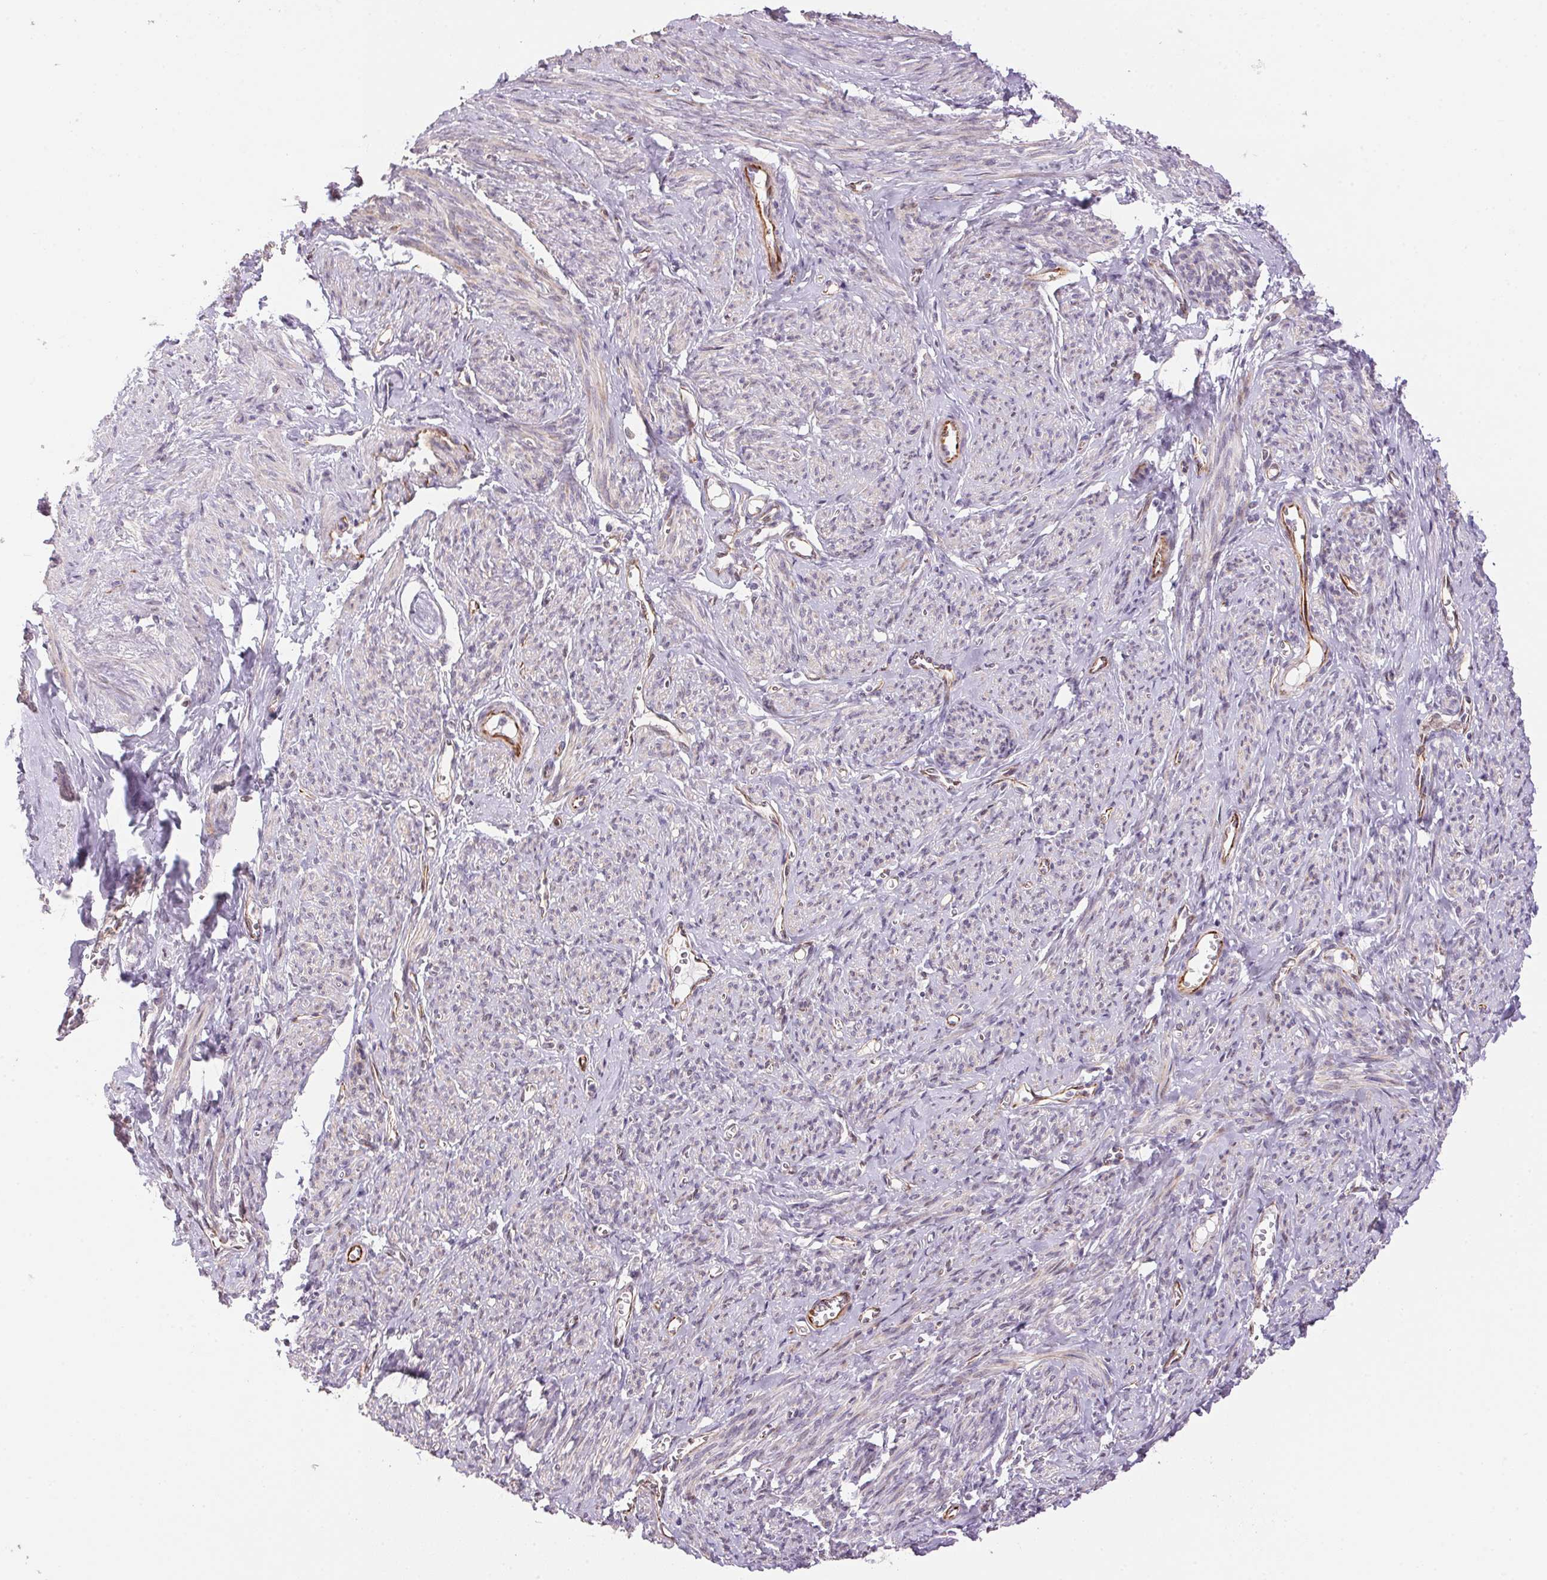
{"staining": {"intensity": "negative", "quantity": "none", "location": "none"}, "tissue": "smooth muscle", "cell_type": "Smooth muscle cells", "image_type": "normal", "snomed": [{"axis": "morphology", "description": "Normal tissue, NOS"}, {"axis": "topography", "description": "Smooth muscle"}], "caption": "There is no significant staining in smooth muscle cells of smooth muscle. (DAB immunohistochemistry (IHC), high magnification).", "gene": "GYG2", "patient": {"sex": "female", "age": 65}}